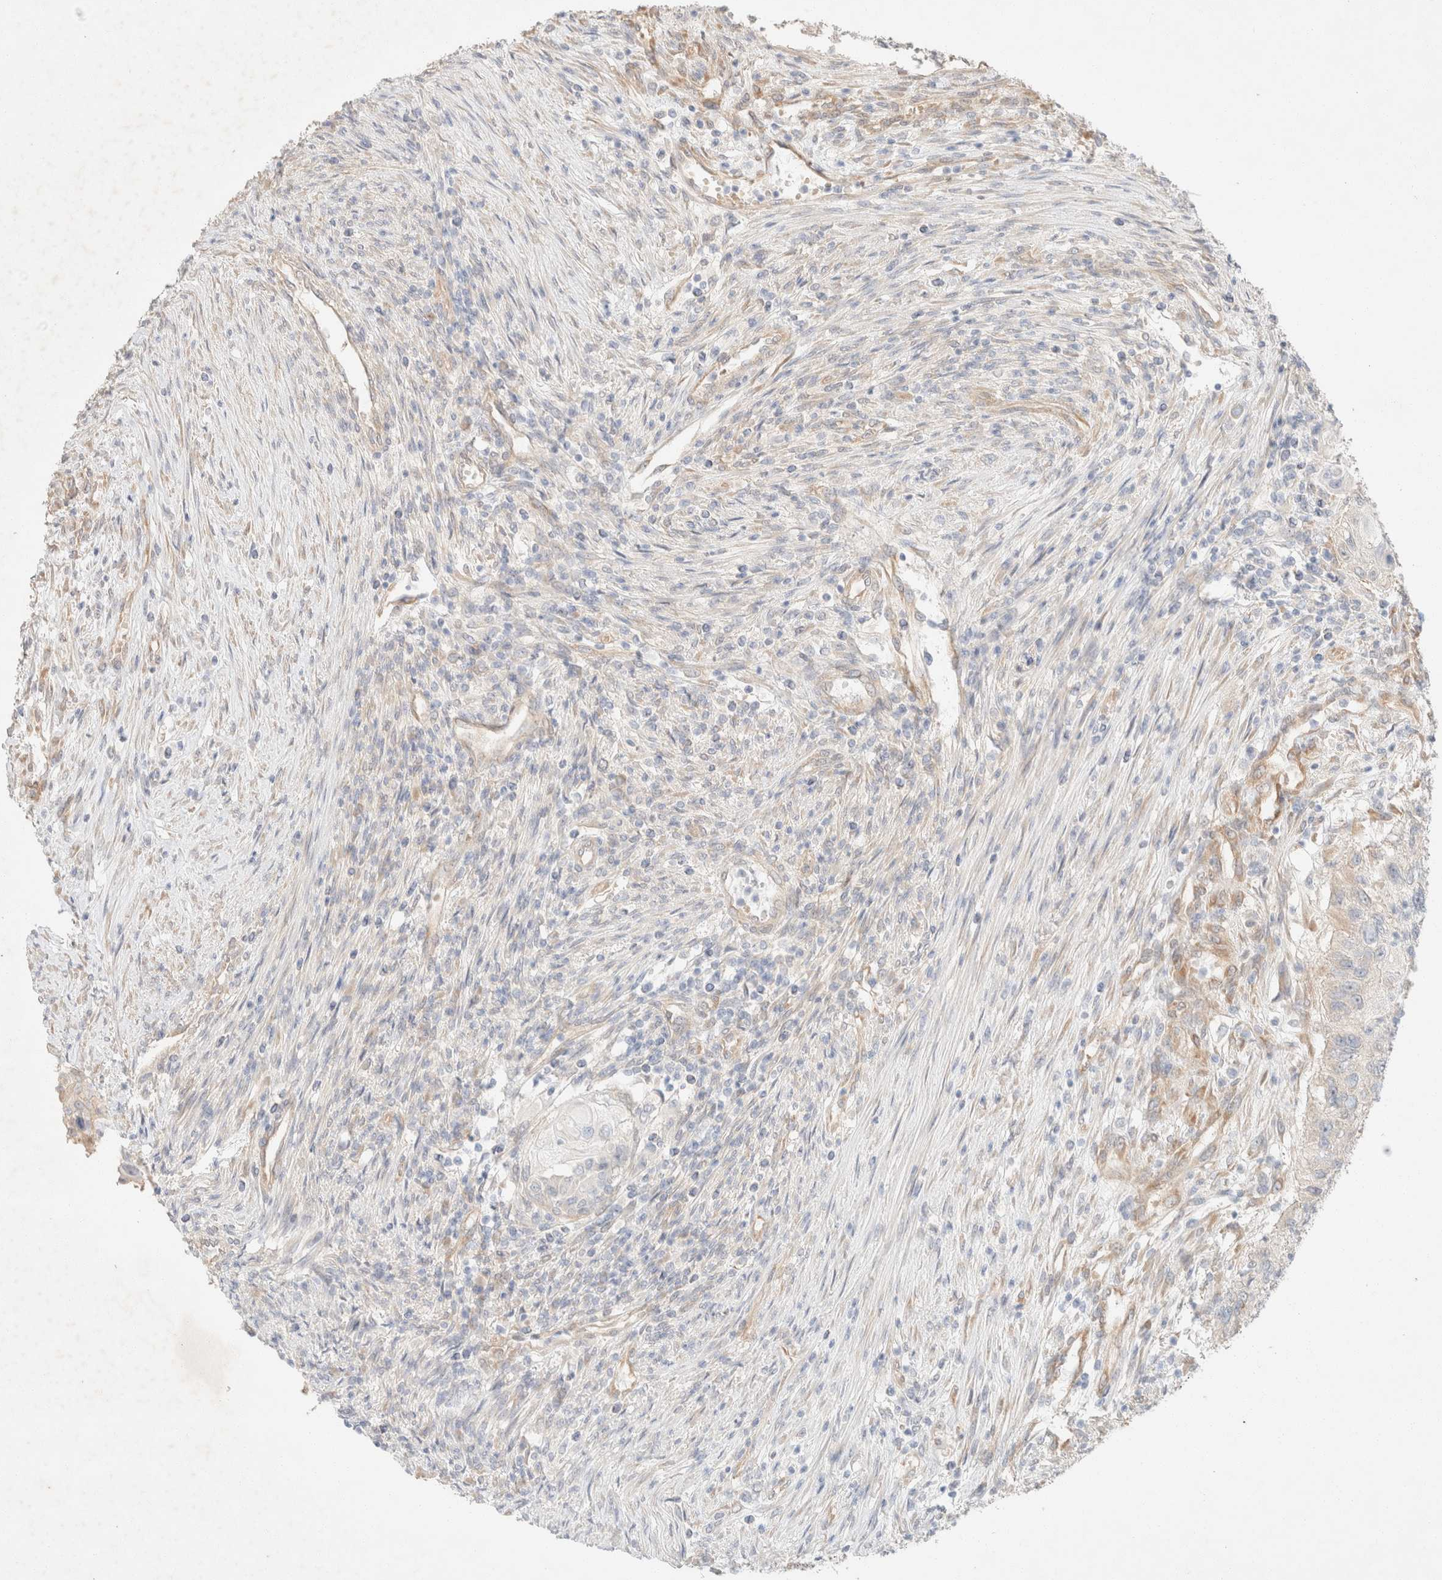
{"staining": {"intensity": "negative", "quantity": "none", "location": "none"}, "tissue": "urothelial cancer", "cell_type": "Tumor cells", "image_type": "cancer", "snomed": [{"axis": "morphology", "description": "Urothelial carcinoma, High grade"}, {"axis": "topography", "description": "Urinary bladder"}], "caption": "High-grade urothelial carcinoma stained for a protein using immunohistochemistry demonstrates no staining tumor cells.", "gene": "CSNK1E", "patient": {"sex": "female", "age": 60}}